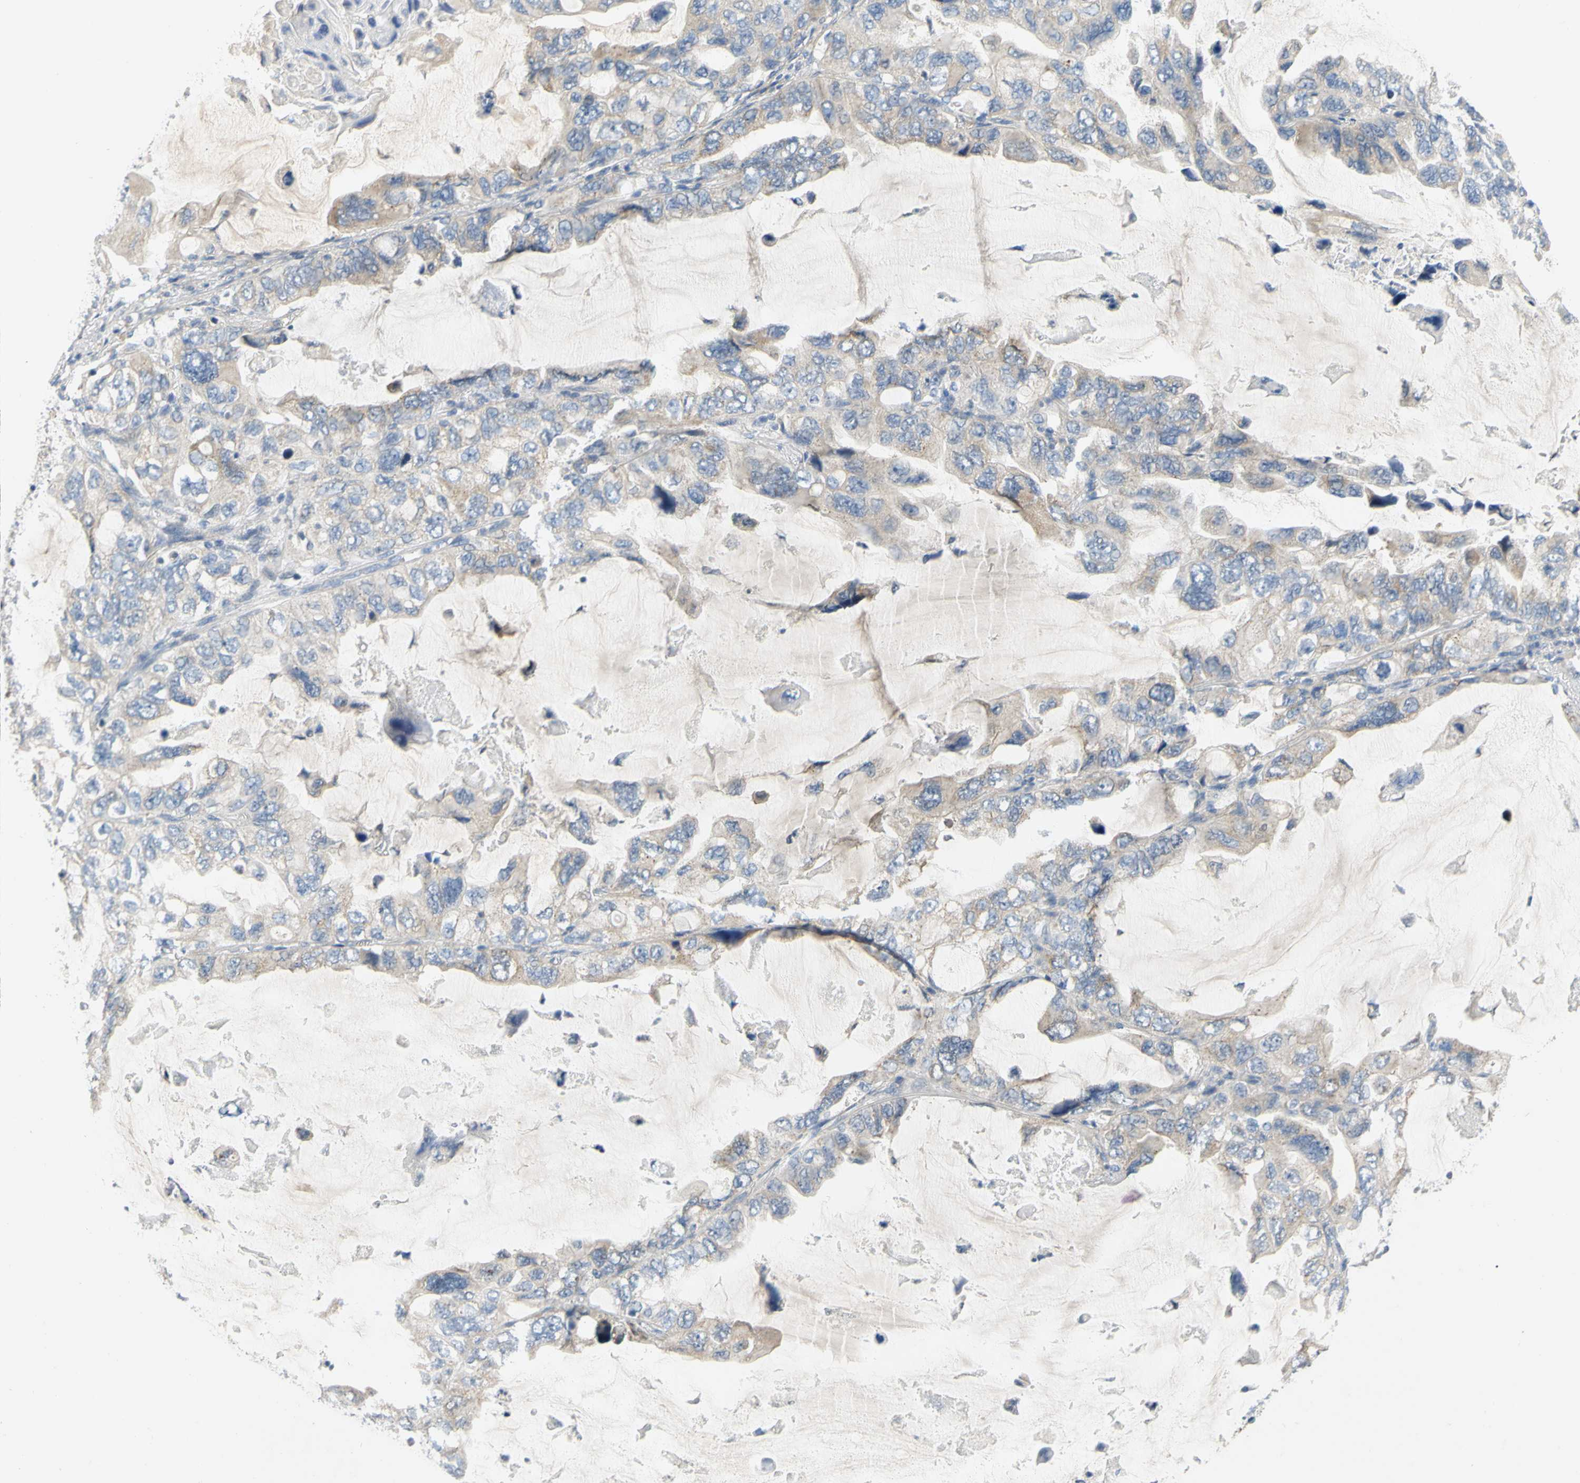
{"staining": {"intensity": "weak", "quantity": "25%-75%", "location": "cytoplasmic/membranous"}, "tissue": "lung cancer", "cell_type": "Tumor cells", "image_type": "cancer", "snomed": [{"axis": "morphology", "description": "Squamous cell carcinoma, NOS"}, {"axis": "topography", "description": "Lung"}], "caption": "Lung squamous cell carcinoma tissue reveals weak cytoplasmic/membranous staining in about 25%-75% of tumor cells, visualized by immunohistochemistry.", "gene": "CCNB2", "patient": {"sex": "female", "age": 73}}